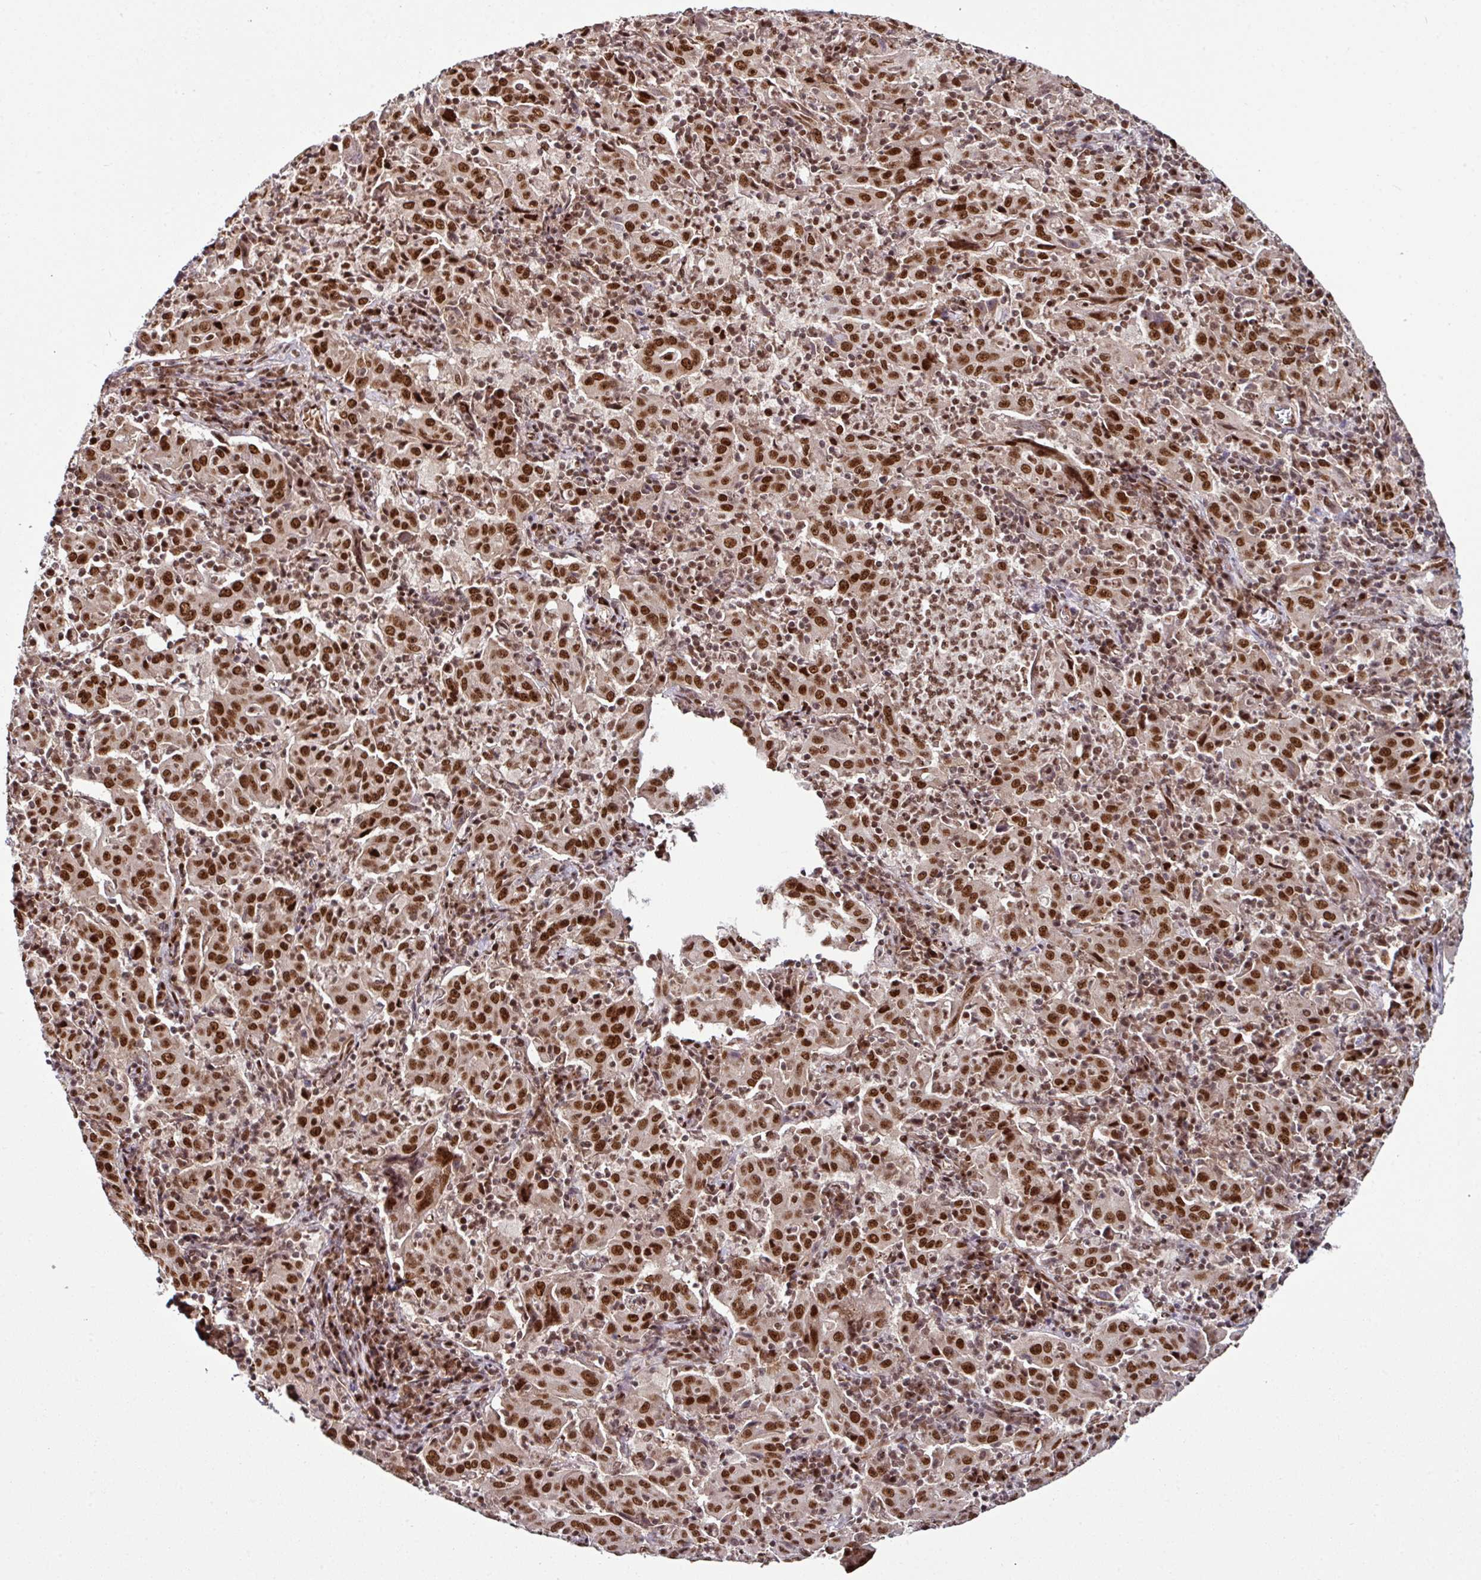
{"staining": {"intensity": "strong", "quantity": ">75%", "location": "nuclear"}, "tissue": "pancreatic cancer", "cell_type": "Tumor cells", "image_type": "cancer", "snomed": [{"axis": "morphology", "description": "Adenocarcinoma, NOS"}, {"axis": "topography", "description": "Pancreas"}], "caption": "The histopathology image demonstrates immunohistochemical staining of adenocarcinoma (pancreatic). There is strong nuclear expression is present in about >75% of tumor cells.", "gene": "MORF4L2", "patient": {"sex": "male", "age": 63}}